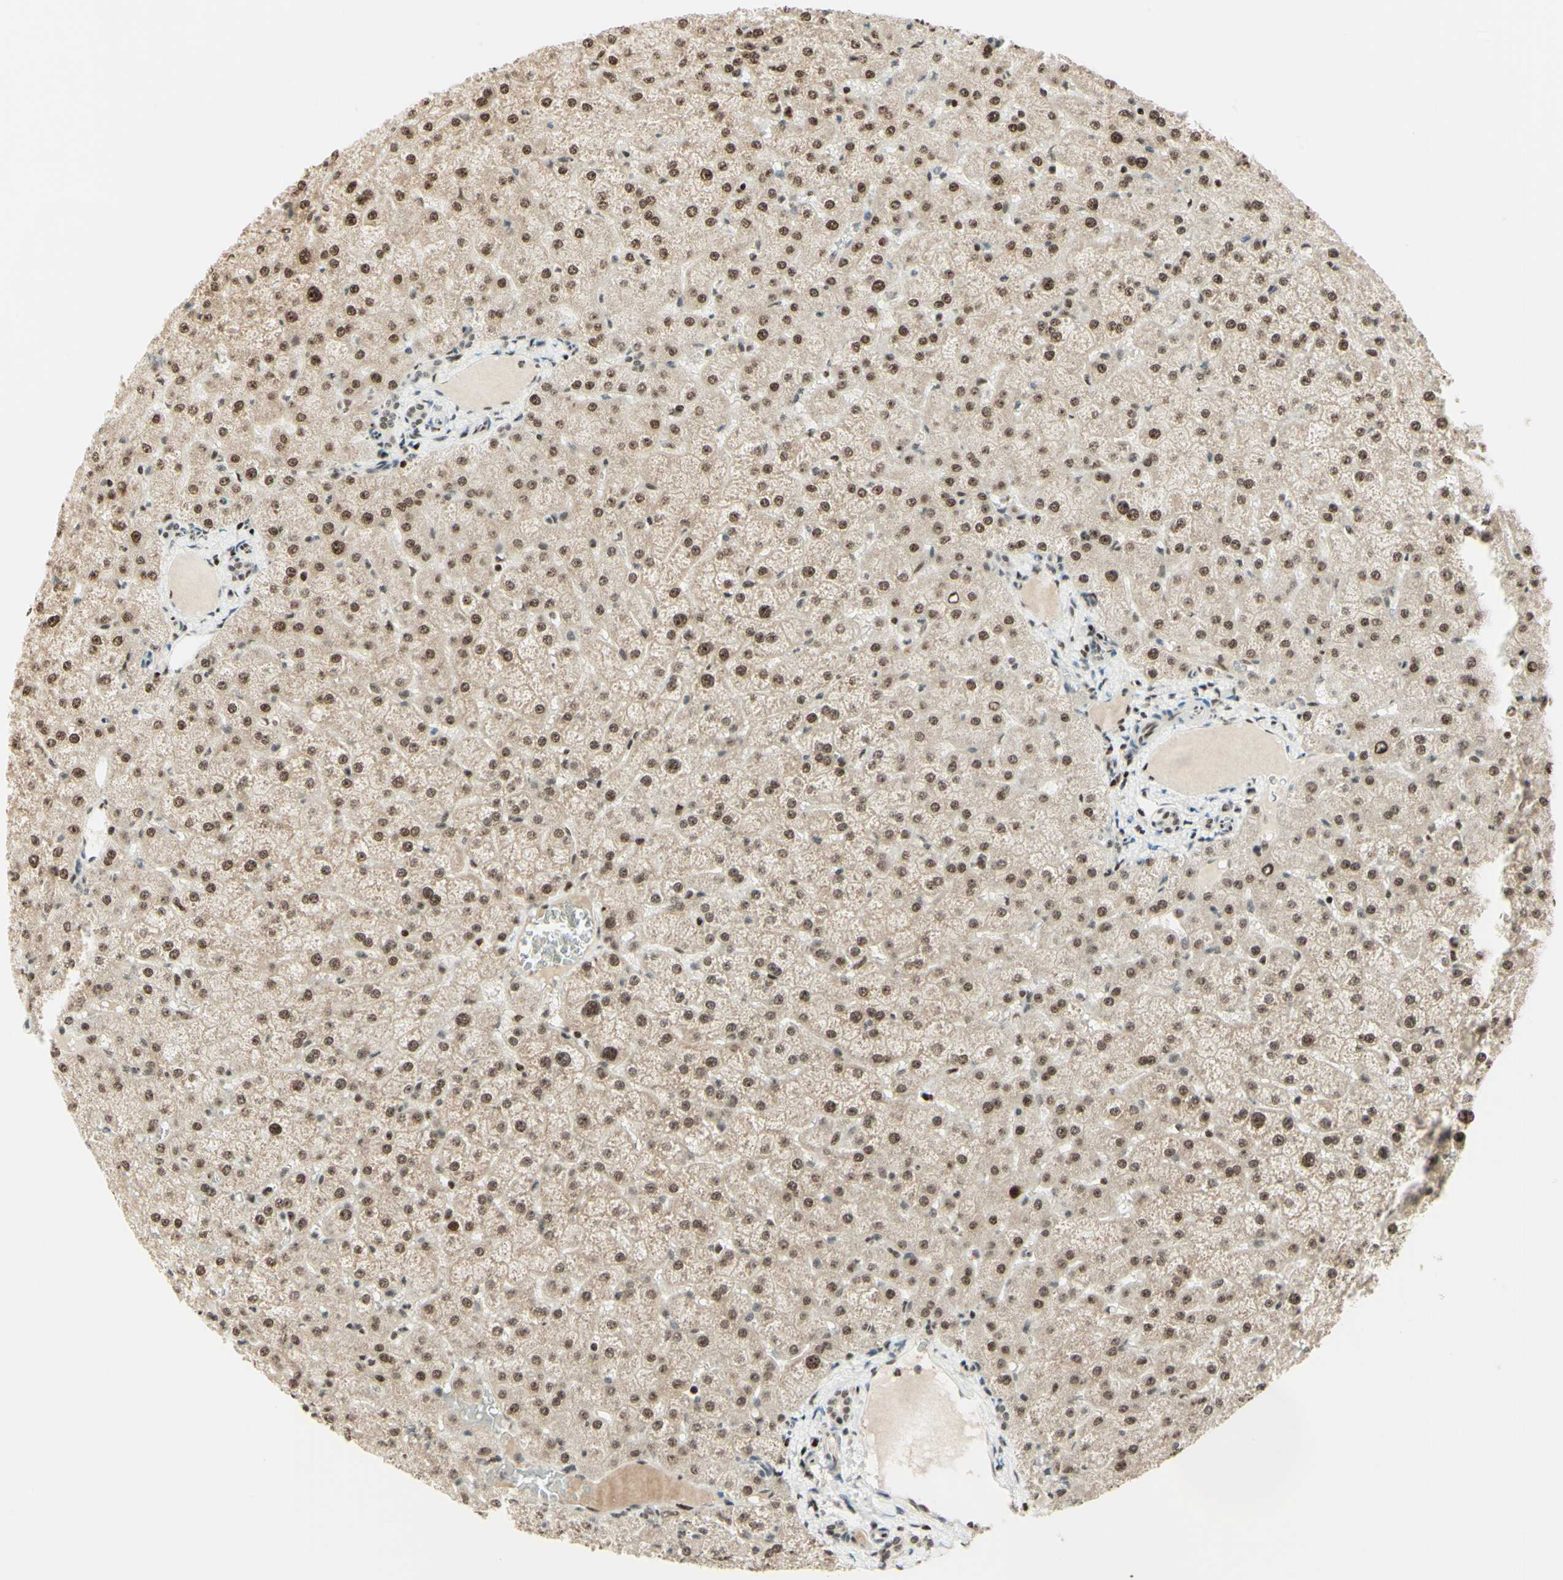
{"staining": {"intensity": "weak", "quantity": ">75%", "location": "nuclear"}, "tissue": "liver", "cell_type": "Cholangiocytes", "image_type": "normal", "snomed": [{"axis": "morphology", "description": "Normal tissue, NOS"}, {"axis": "topography", "description": "Liver"}], "caption": "IHC of normal liver shows low levels of weak nuclear positivity in about >75% of cholangiocytes. Using DAB (brown) and hematoxylin (blue) stains, captured at high magnification using brightfield microscopy.", "gene": "CDKL5", "patient": {"sex": "female", "age": 32}}